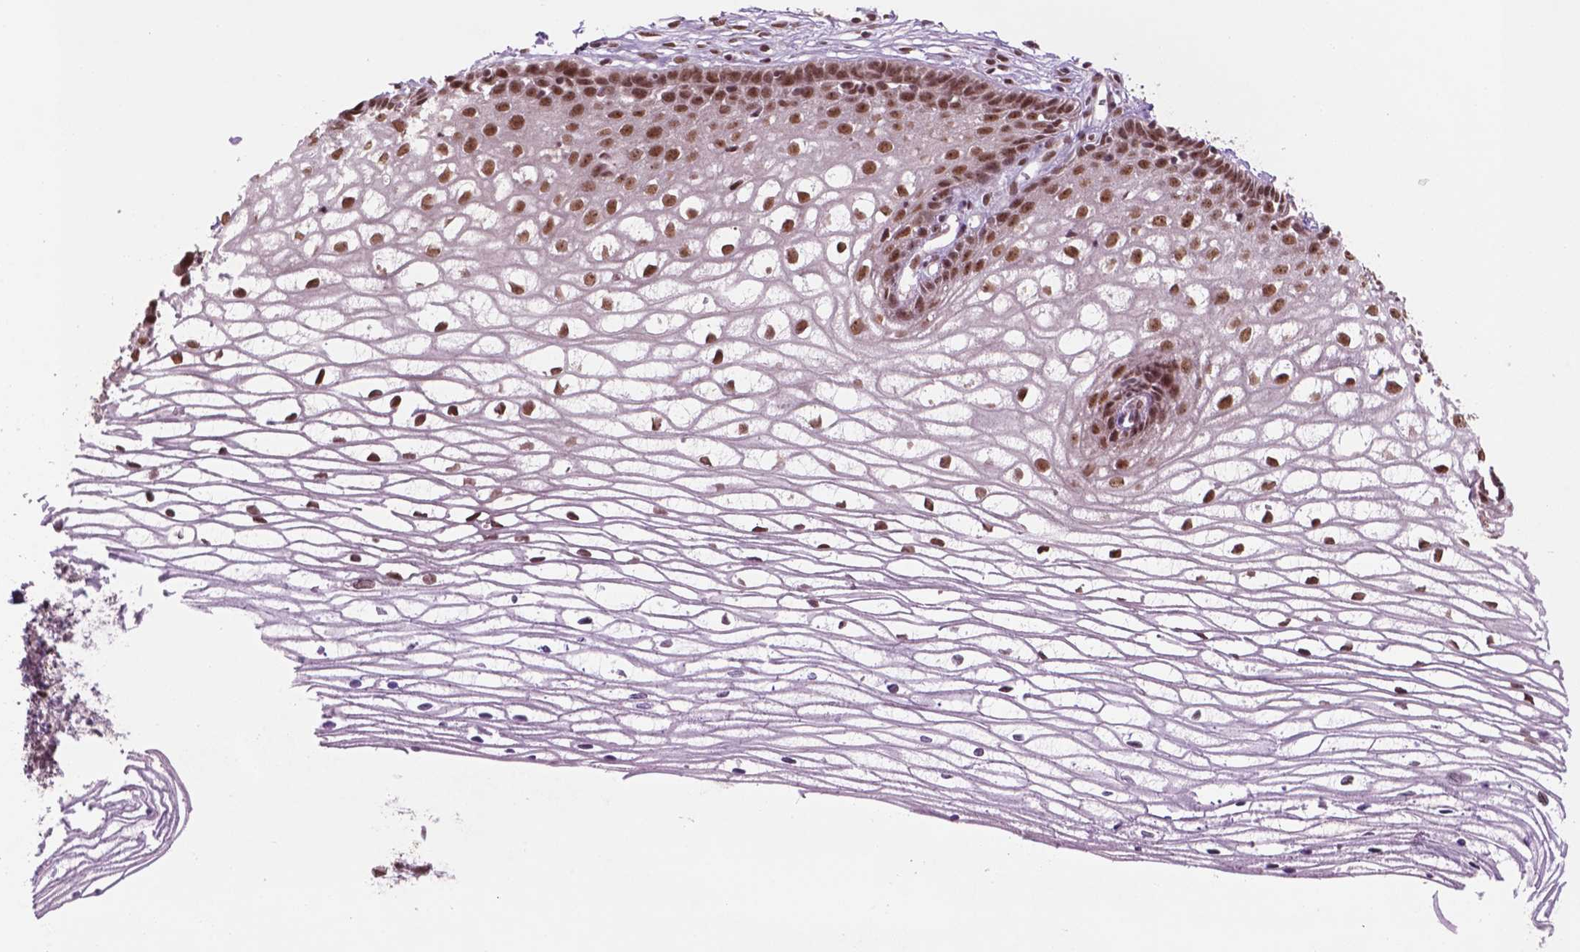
{"staining": {"intensity": "moderate", "quantity": ">75%", "location": "nuclear"}, "tissue": "cervix", "cell_type": "Glandular cells", "image_type": "normal", "snomed": [{"axis": "morphology", "description": "Normal tissue, NOS"}, {"axis": "topography", "description": "Cervix"}], "caption": "Immunohistochemical staining of benign cervix shows moderate nuclear protein positivity in about >75% of glandular cells.", "gene": "POLR2E", "patient": {"sex": "female", "age": 40}}